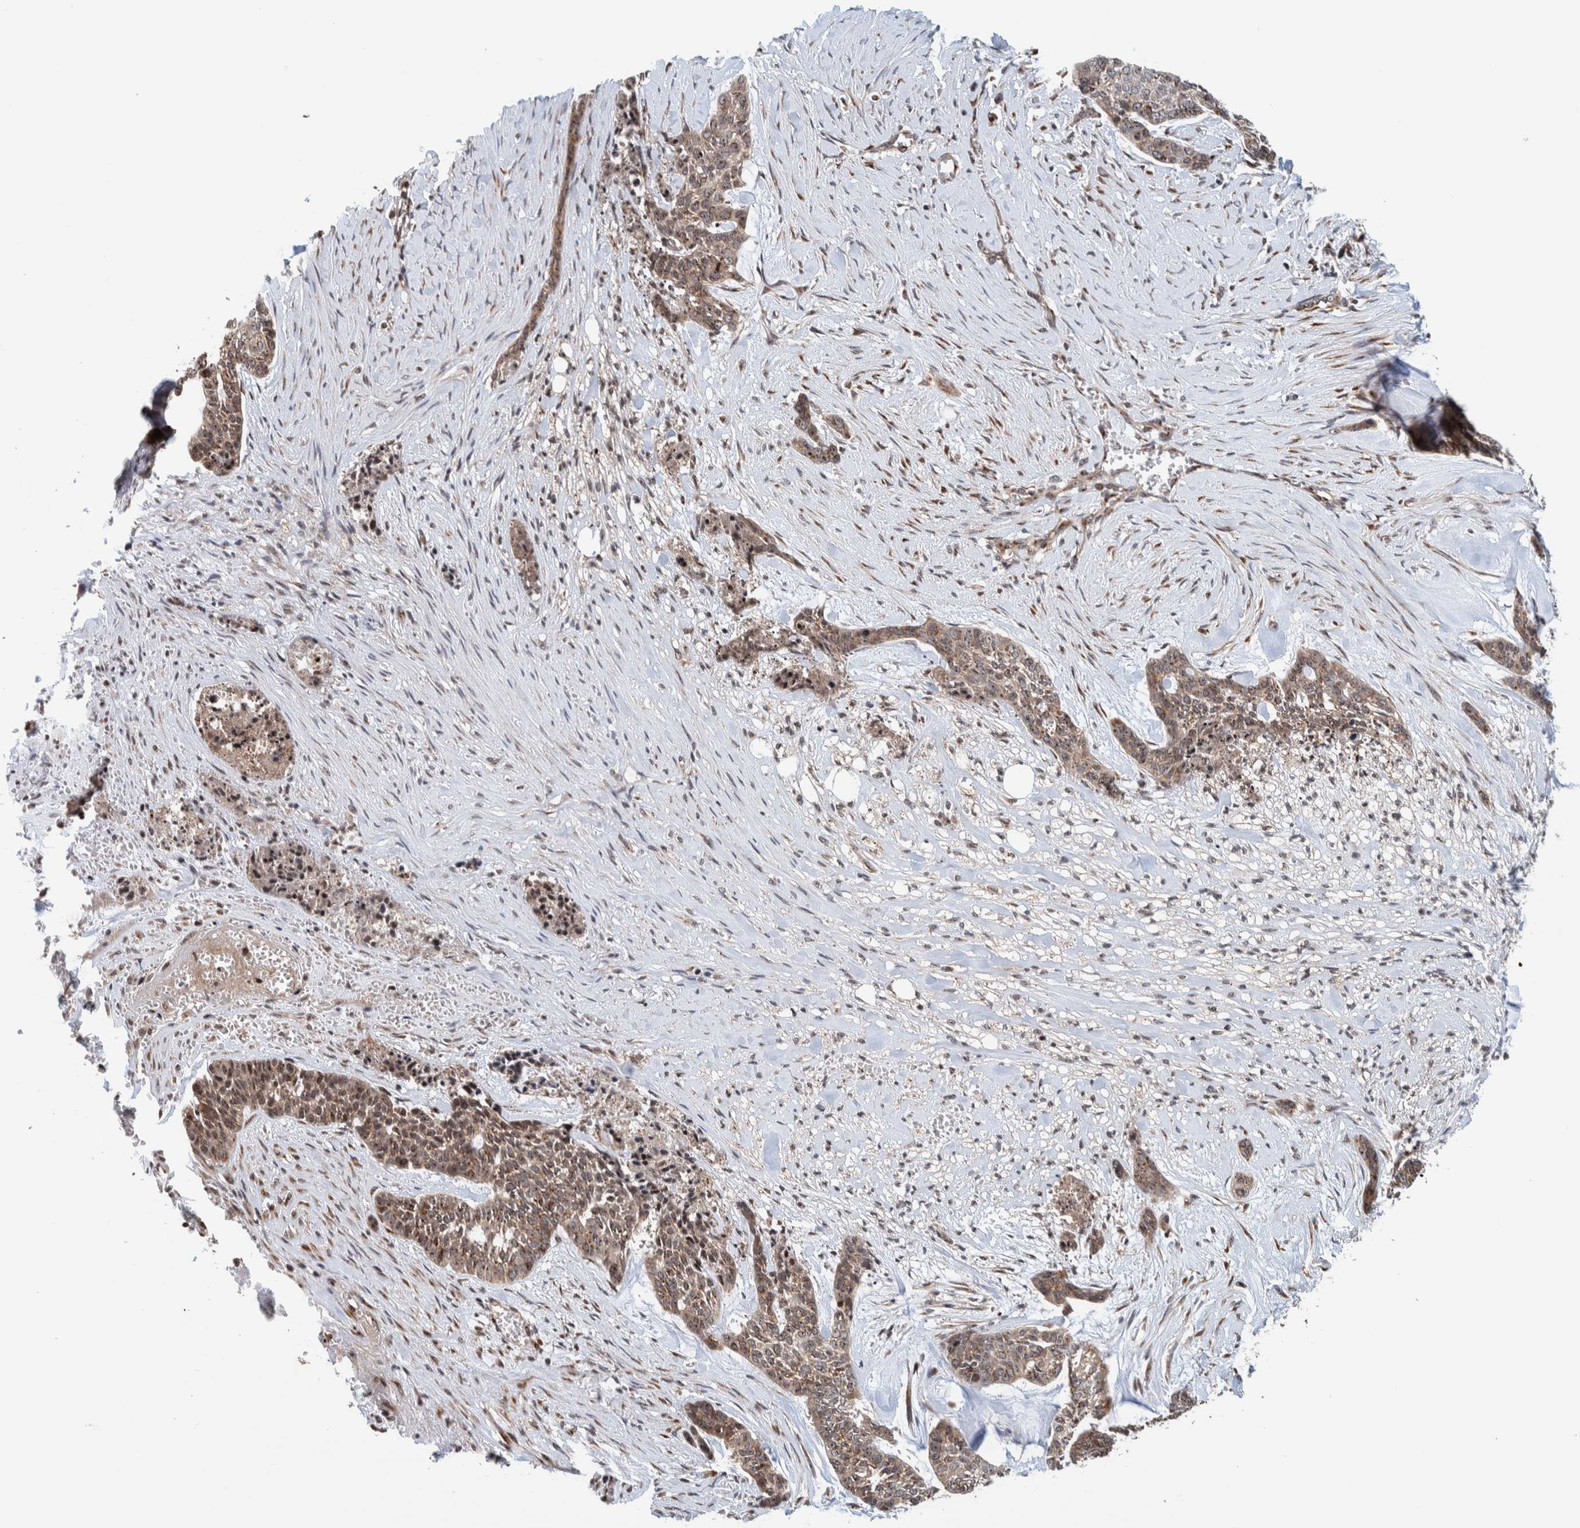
{"staining": {"intensity": "moderate", "quantity": ">75%", "location": "cytoplasmic/membranous"}, "tissue": "skin cancer", "cell_type": "Tumor cells", "image_type": "cancer", "snomed": [{"axis": "morphology", "description": "Basal cell carcinoma"}, {"axis": "topography", "description": "Skin"}], "caption": "Human skin cancer stained with a protein marker reveals moderate staining in tumor cells.", "gene": "CCDC182", "patient": {"sex": "female", "age": 64}}